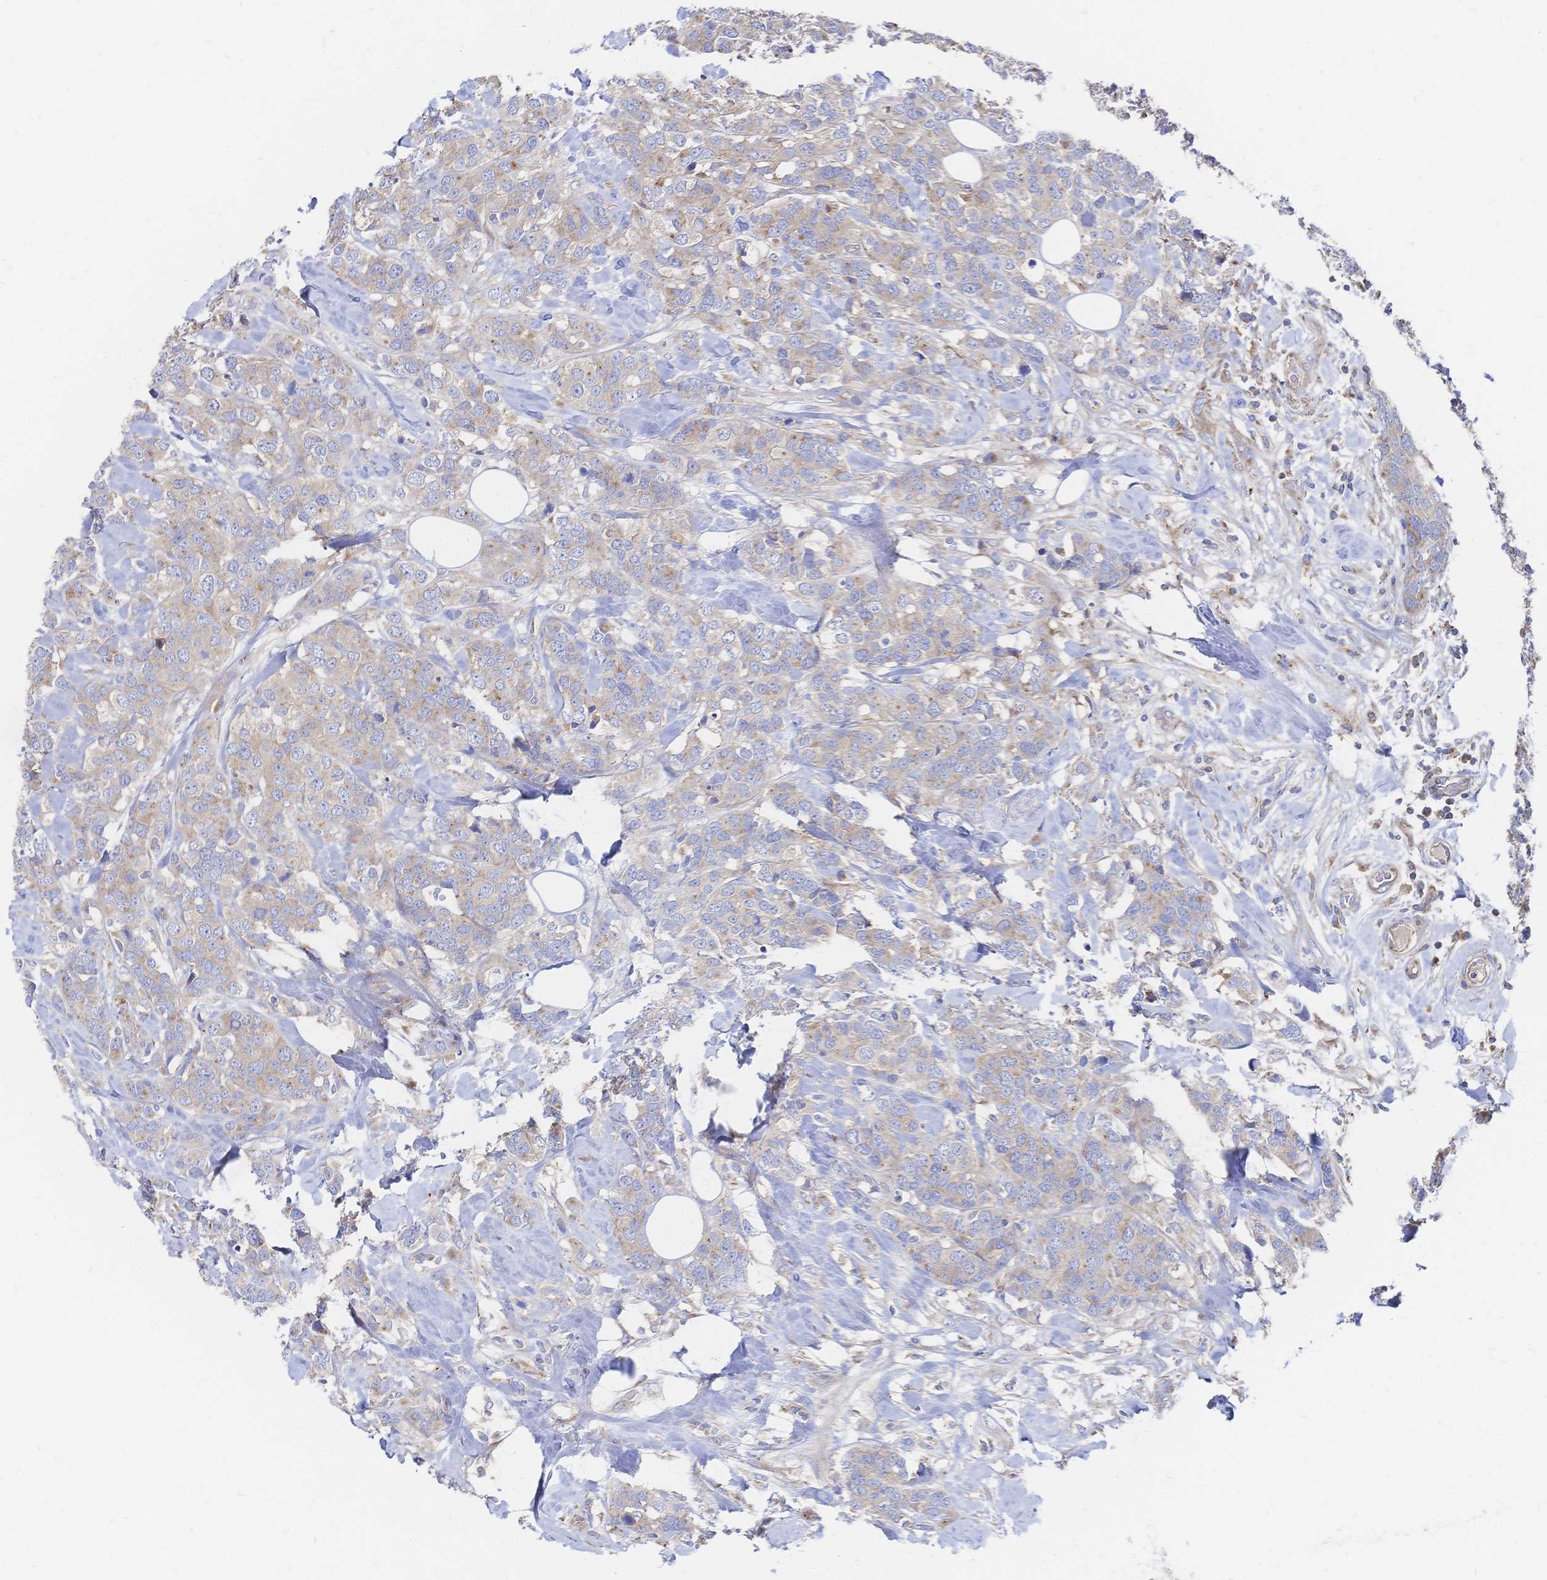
{"staining": {"intensity": "weak", "quantity": "25%-75%", "location": "cytoplasmic/membranous"}, "tissue": "breast cancer", "cell_type": "Tumor cells", "image_type": "cancer", "snomed": [{"axis": "morphology", "description": "Lobular carcinoma"}, {"axis": "topography", "description": "Breast"}], "caption": "DAB immunohistochemical staining of human lobular carcinoma (breast) shows weak cytoplasmic/membranous protein positivity in approximately 25%-75% of tumor cells.", "gene": "SORBS1", "patient": {"sex": "female", "age": 59}}